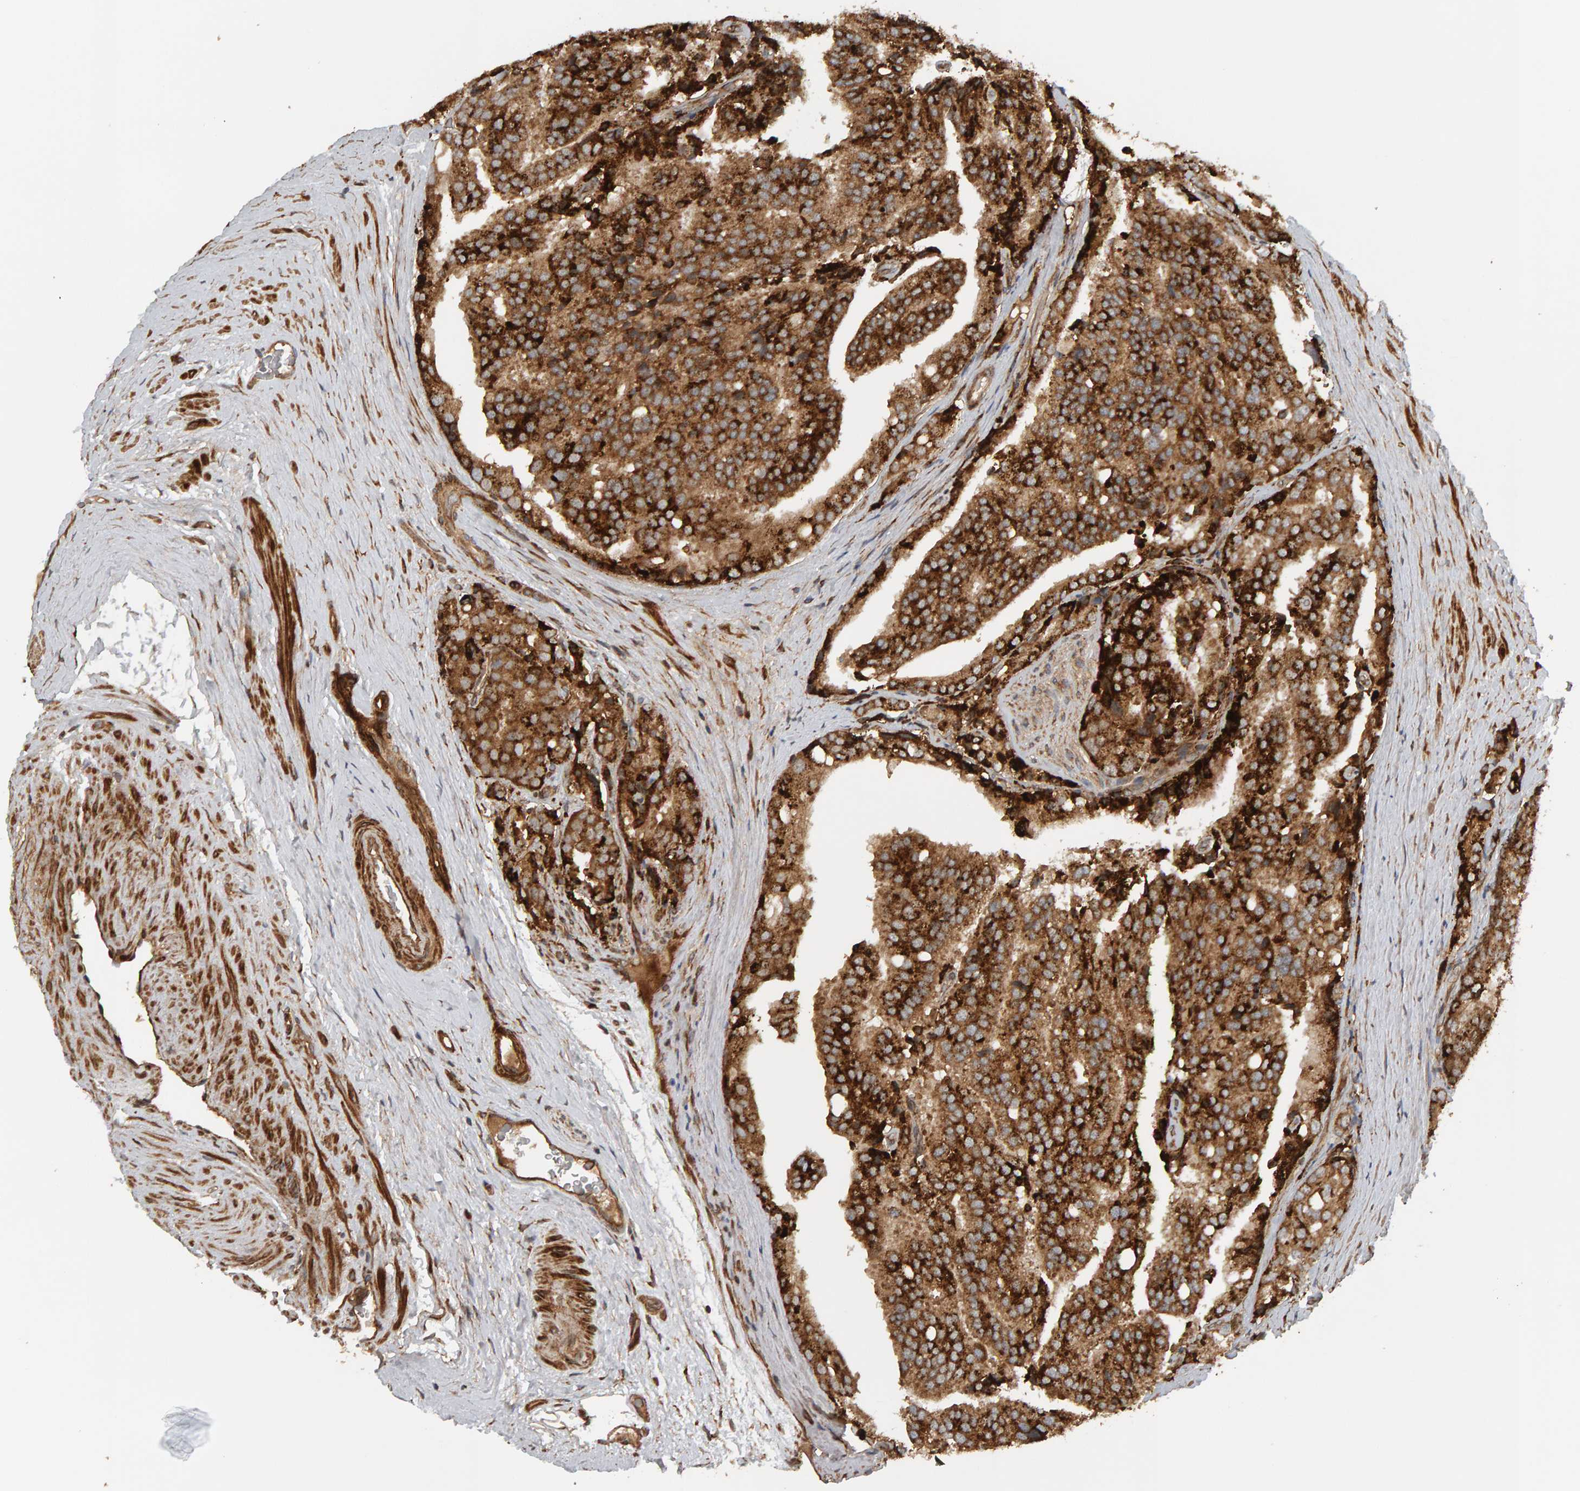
{"staining": {"intensity": "strong", "quantity": ">75%", "location": "cytoplasmic/membranous"}, "tissue": "prostate cancer", "cell_type": "Tumor cells", "image_type": "cancer", "snomed": [{"axis": "morphology", "description": "Adenocarcinoma, High grade"}, {"axis": "topography", "description": "Prostate"}], "caption": "Prostate cancer was stained to show a protein in brown. There is high levels of strong cytoplasmic/membranous staining in about >75% of tumor cells. (brown staining indicates protein expression, while blue staining denotes nuclei).", "gene": "ZFAND1", "patient": {"sex": "male", "age": 50}}